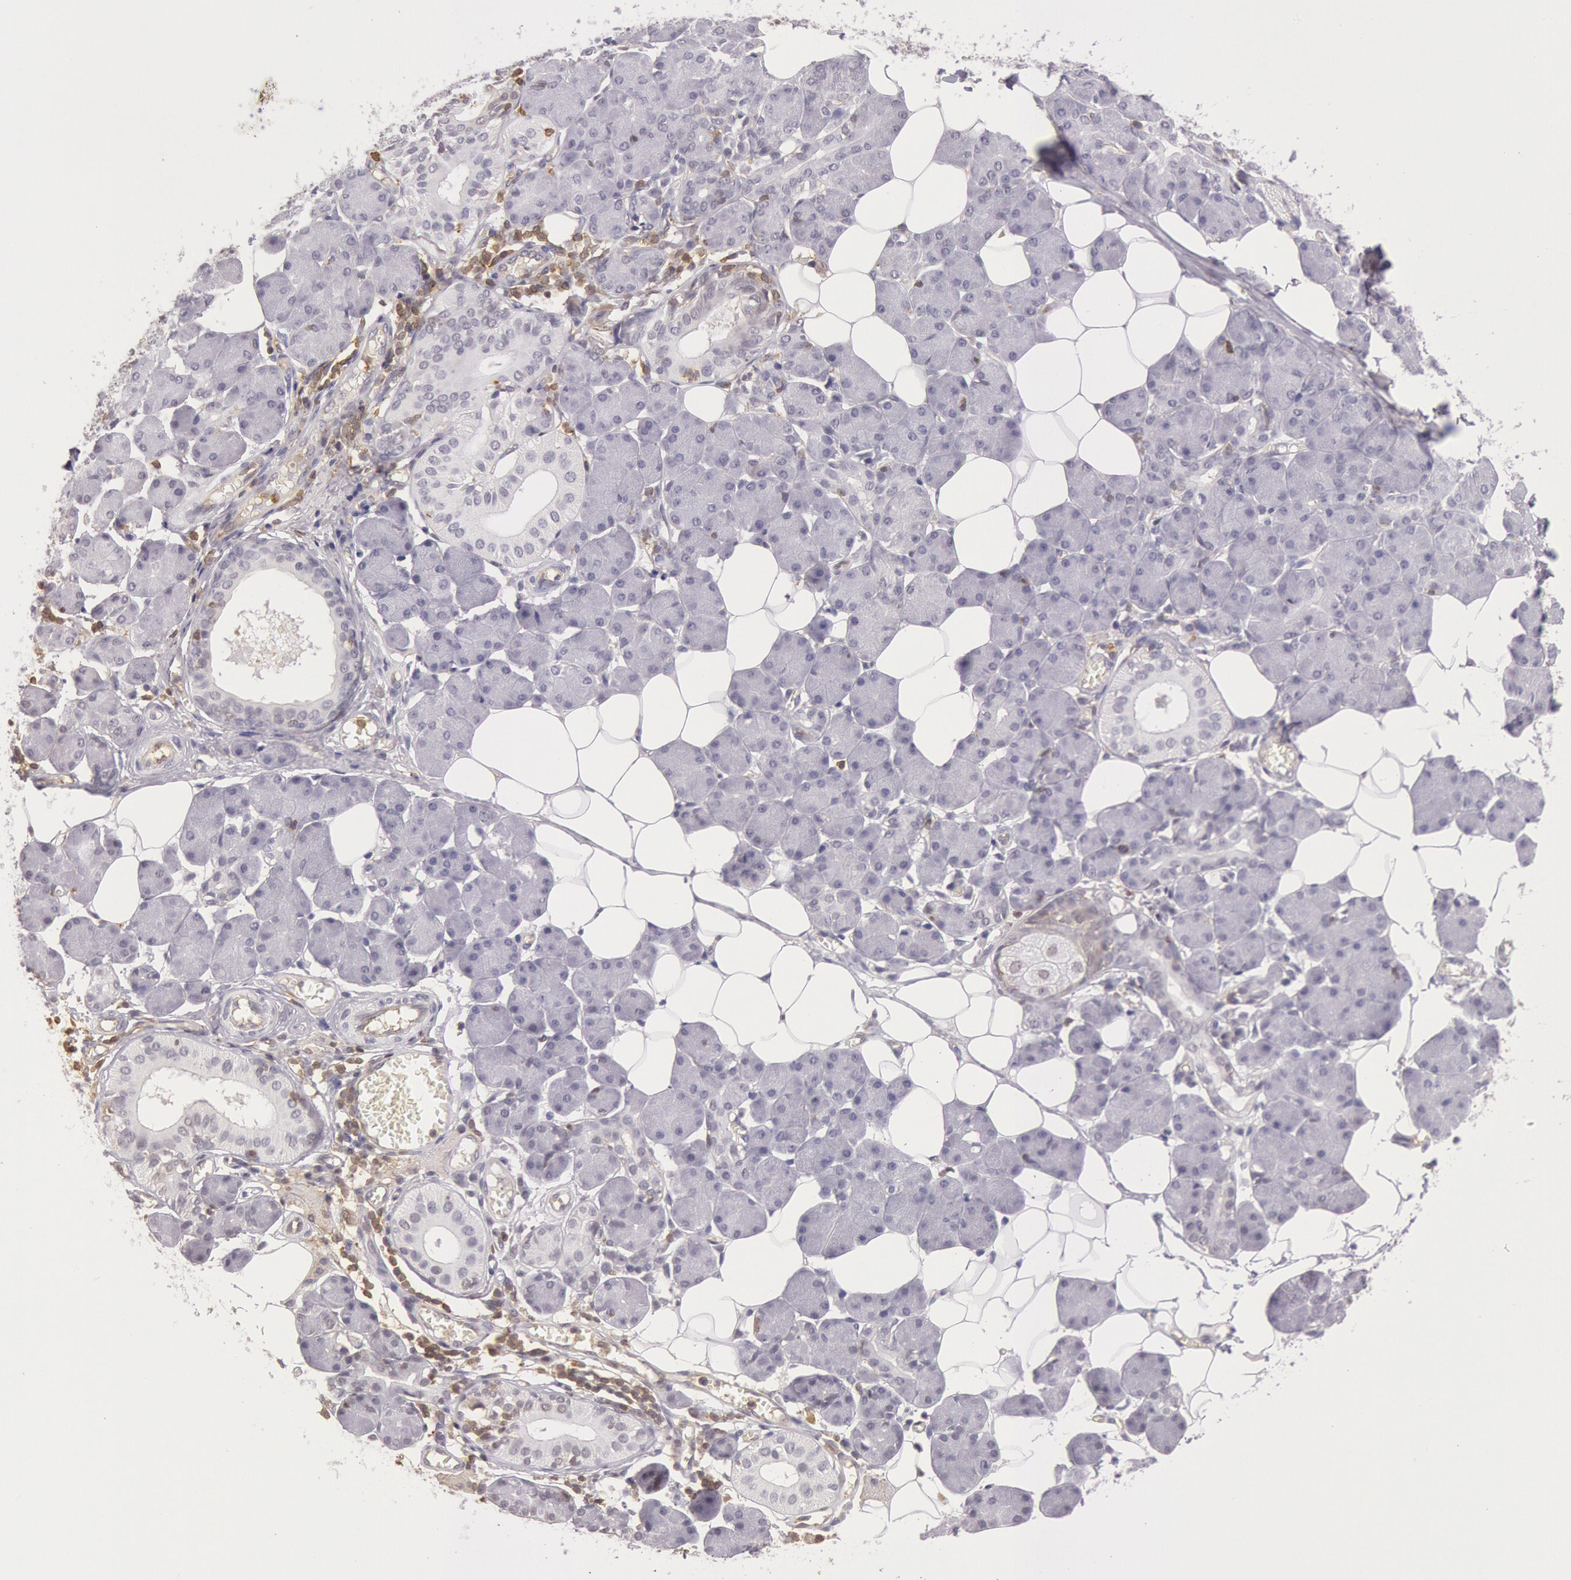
{"staining": {"intensity": "negative", "quantity": "none", "location": "none"}, "tissue": "salivary gland", "cell_type": "Glandular cells", "image_type": "normal", "snomed": [{"axis": "morphology", "description": "Normal tissue, NOS"}, {"axis": "morphology", "description": "Adenoma, NOS"}, {"axis": "topography", "description": "Salivary gland"}], "caption": "Glandular cells are negative for protein expression in benign human salivary gland. (Immunohistochemistry (ihc), brightfield microscopy, high magnification).", "gene": "HIF1A", "patient": {"sex": "female", "age": 32}}